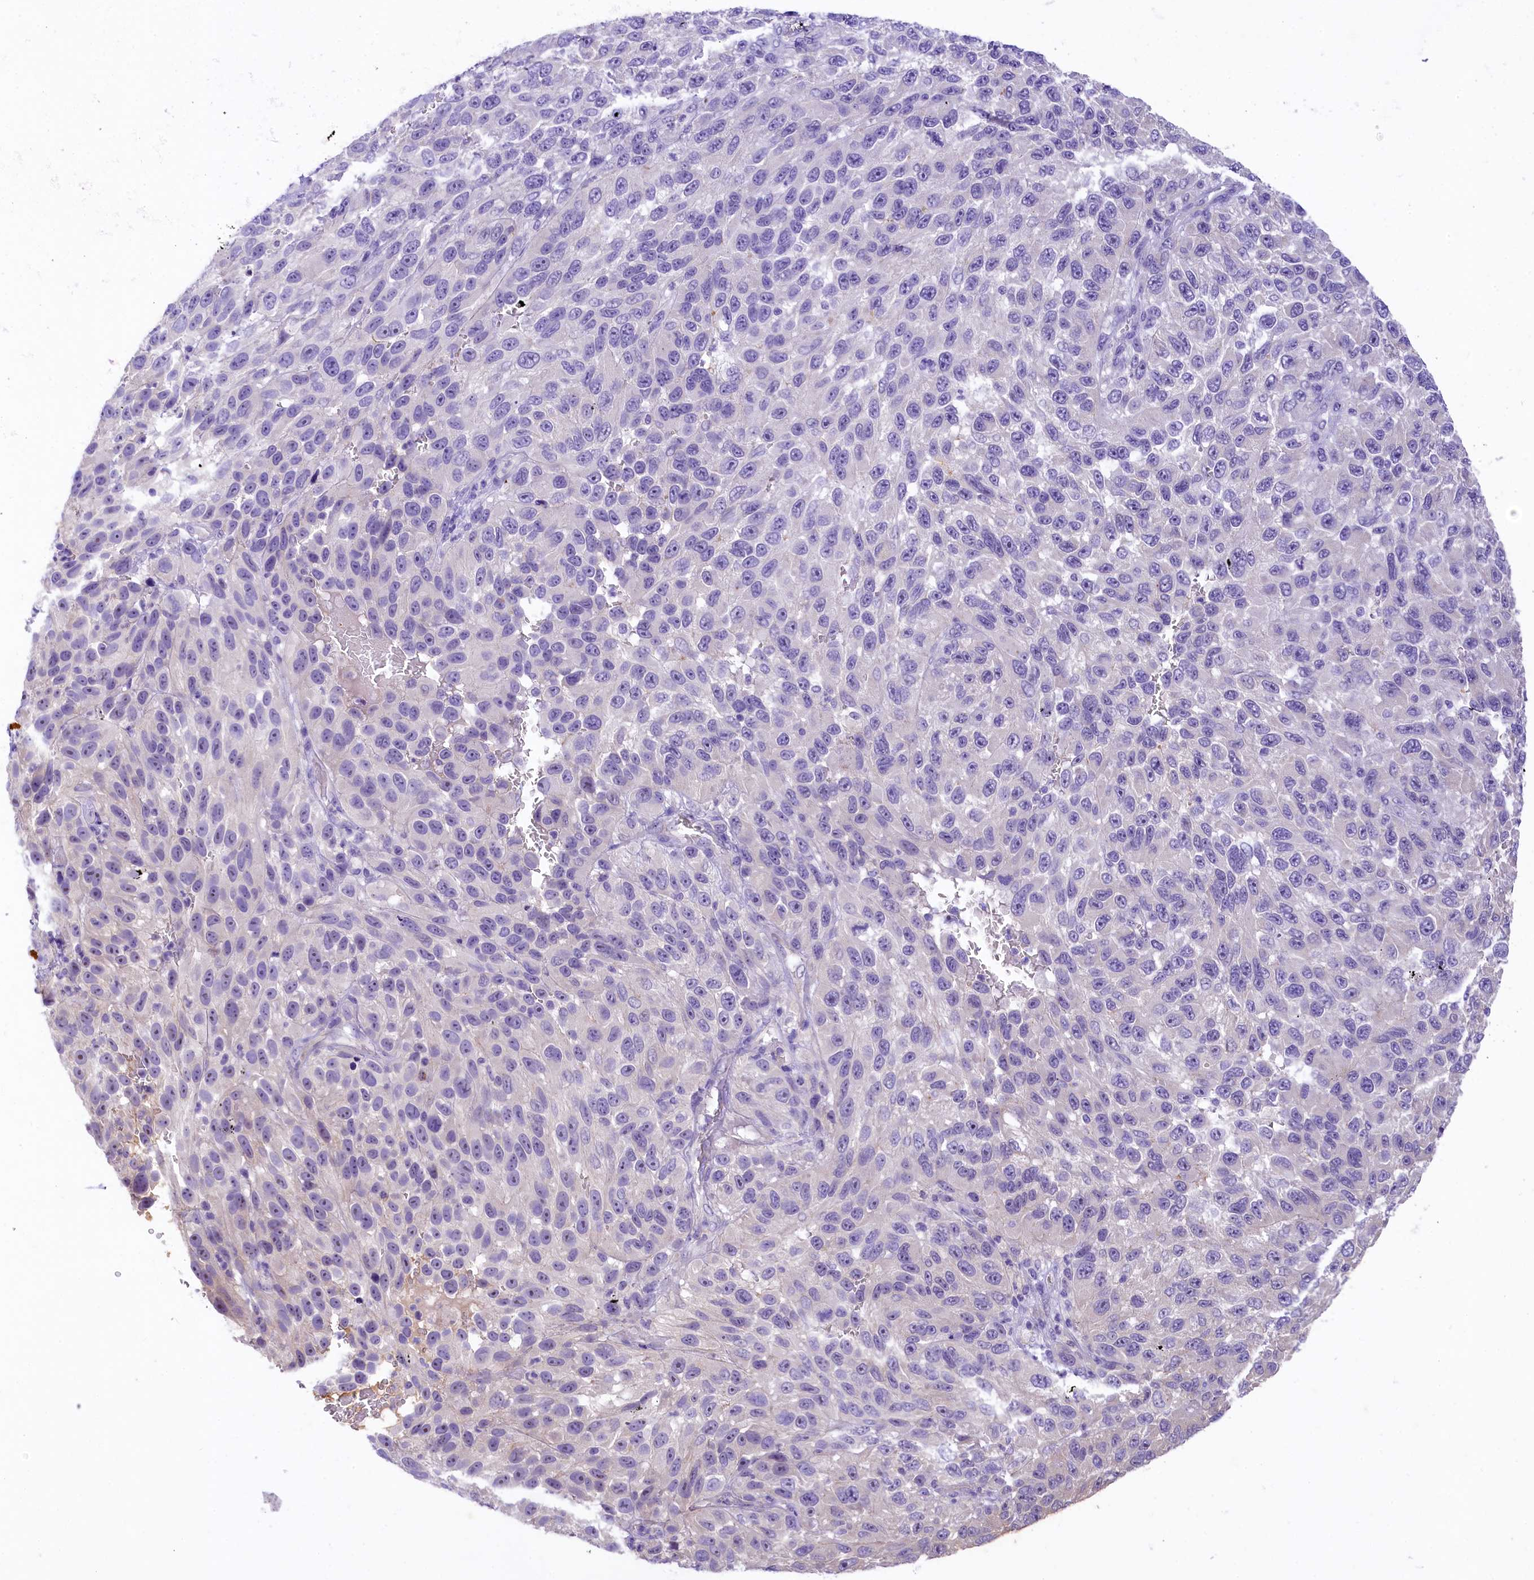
{"staining": {"intensity": "negative", "quantity": "none", "location": "none"}, "tissue": "melanoma", "cell_type": "Tumor cells", "image_type": "cancer", "snomed": [{"axis": "morphology", "description": "Malignant melanoma, NOS"}, {"axis": "topography", "description": "Skin"}], "caption": "A photomicrograph of human malignant melanoma is negative for staining in tumor cells.", "gene": "UBXN6", "patient": {"sex": "female", "age": 96}}